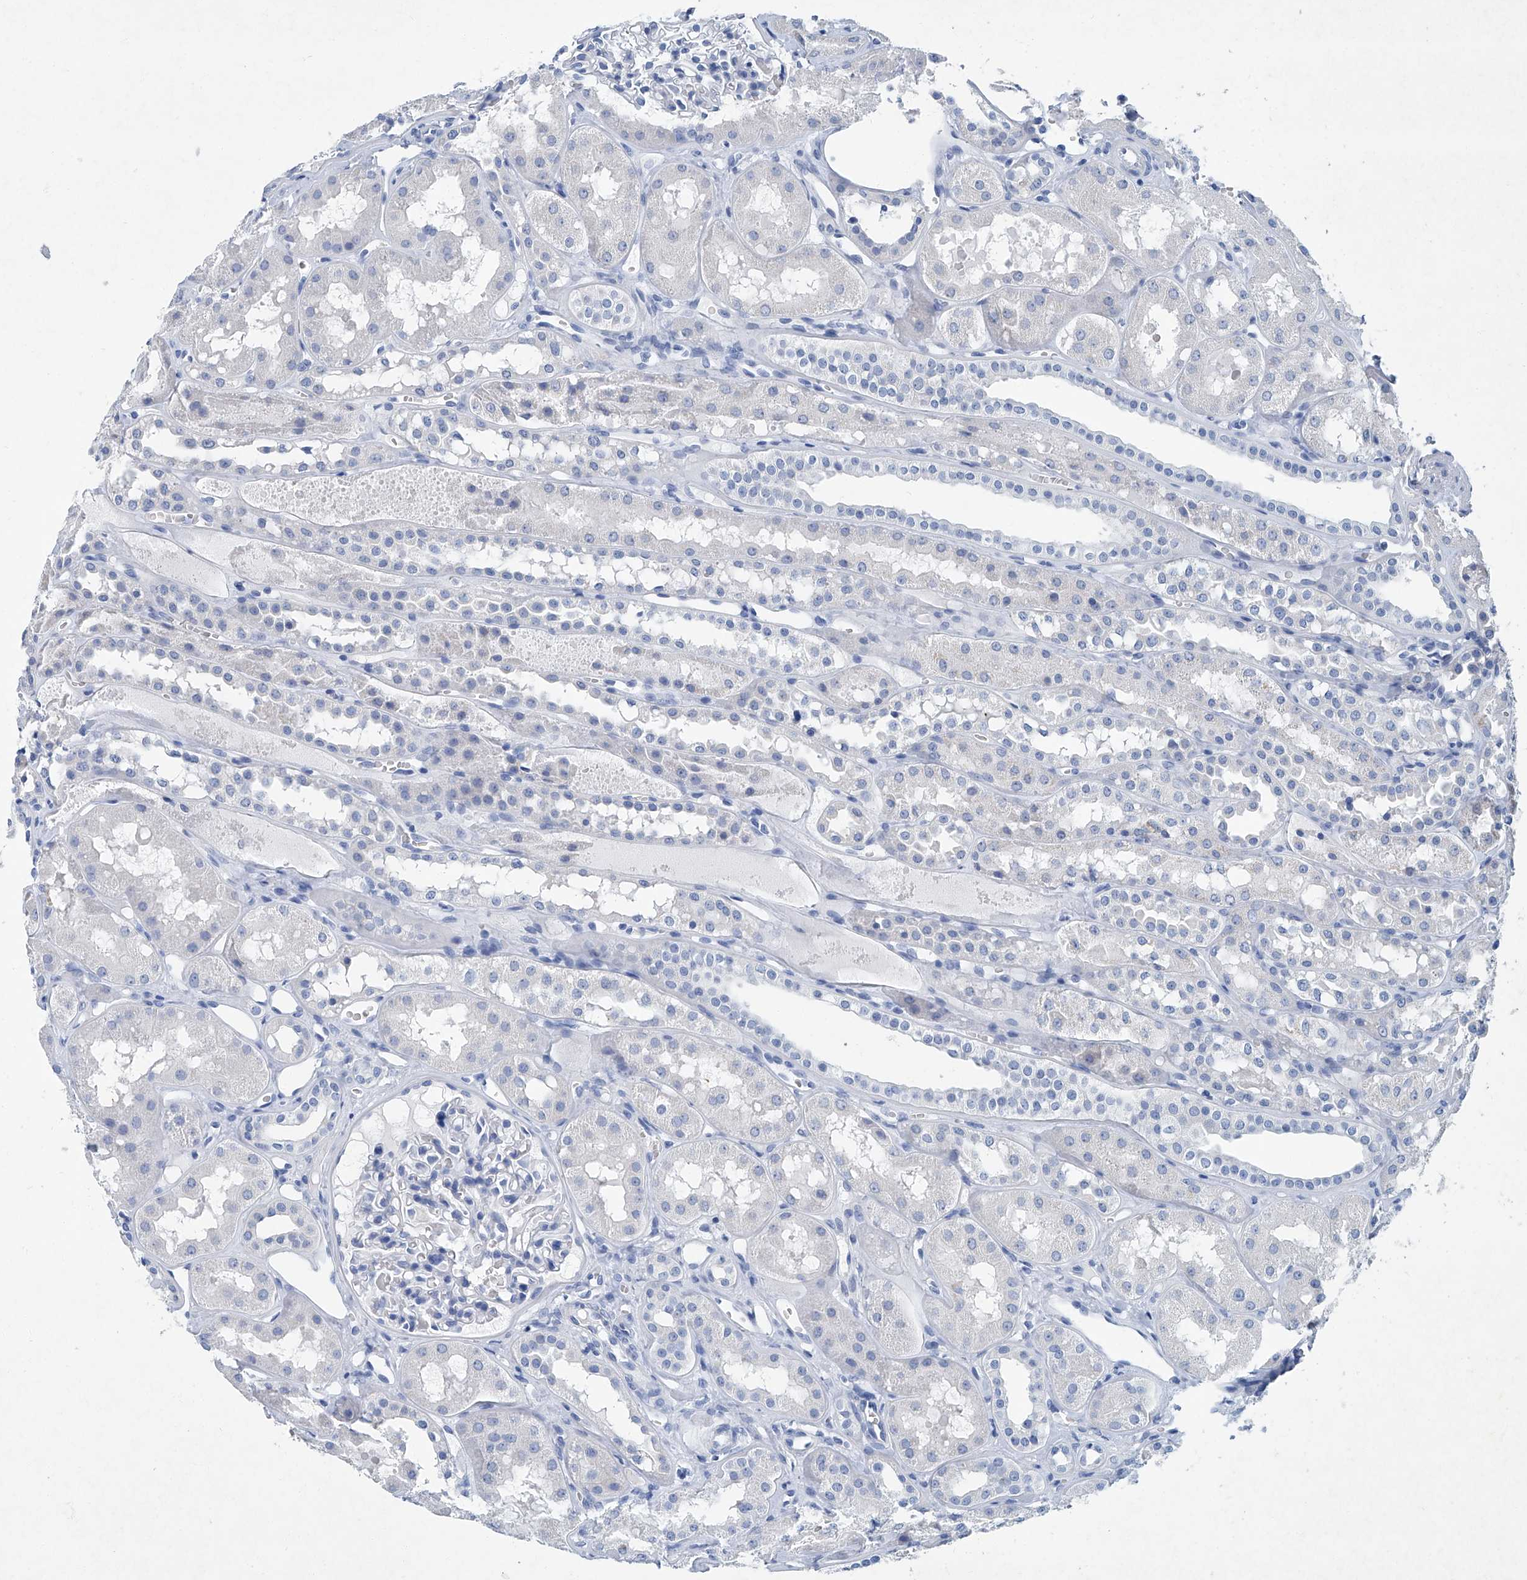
{"staining": {"intensity": "negative", "quantity": "none", "location": "none"}, "tissue": "kidney", "cell_type": "Cells in glomeruli", "image_type": "normal", "snomed": [{"axis": "morphology", "description": "Normal tissue, NOS"}, {"axis": "topography", "description": "Kidney"}], "caption": "This is an IHC image of unremarkable kidney. There is no staining in cells in glomeruli.", "gene": "CYP2A7", "patient": {"sex": "male", "age": 16}}